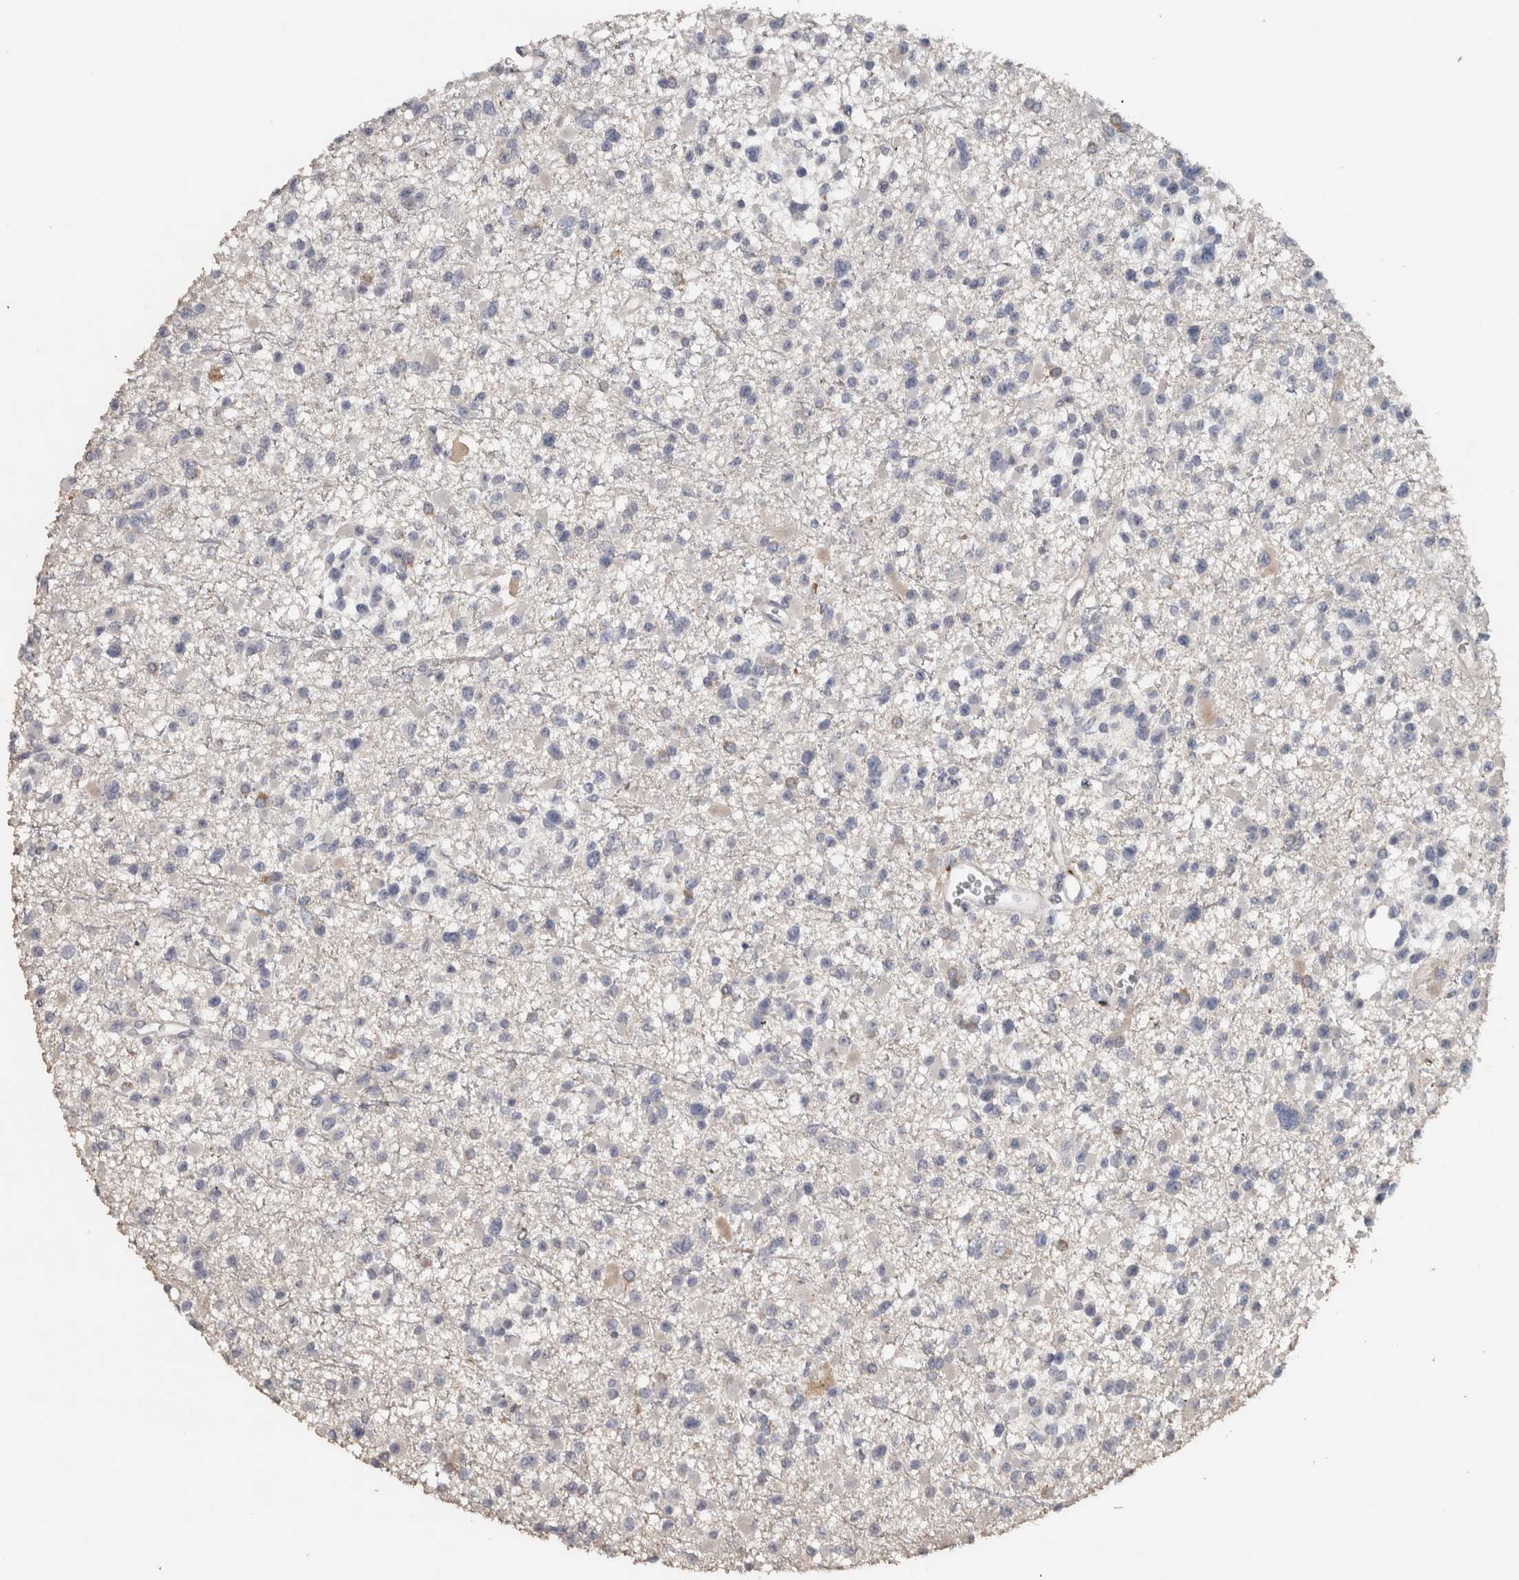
{"staining": {"intensity": "negative", "quantity": "none", "location": "none"}, "tissue": "glioma", "cell_type": "Tumor cells", "image_type": "cancer", "snomed": [{"axis": "morphology", "description": "Glioma, malignant, Low grade"}, {"axis": "topography", "description": "Brain"}], "caption": "Glioma was stained to show a protein in brown. There is no significant staining in tumor cells.", "gene": "NECAB1", "patient": {"sex": "female", "age": 22}}